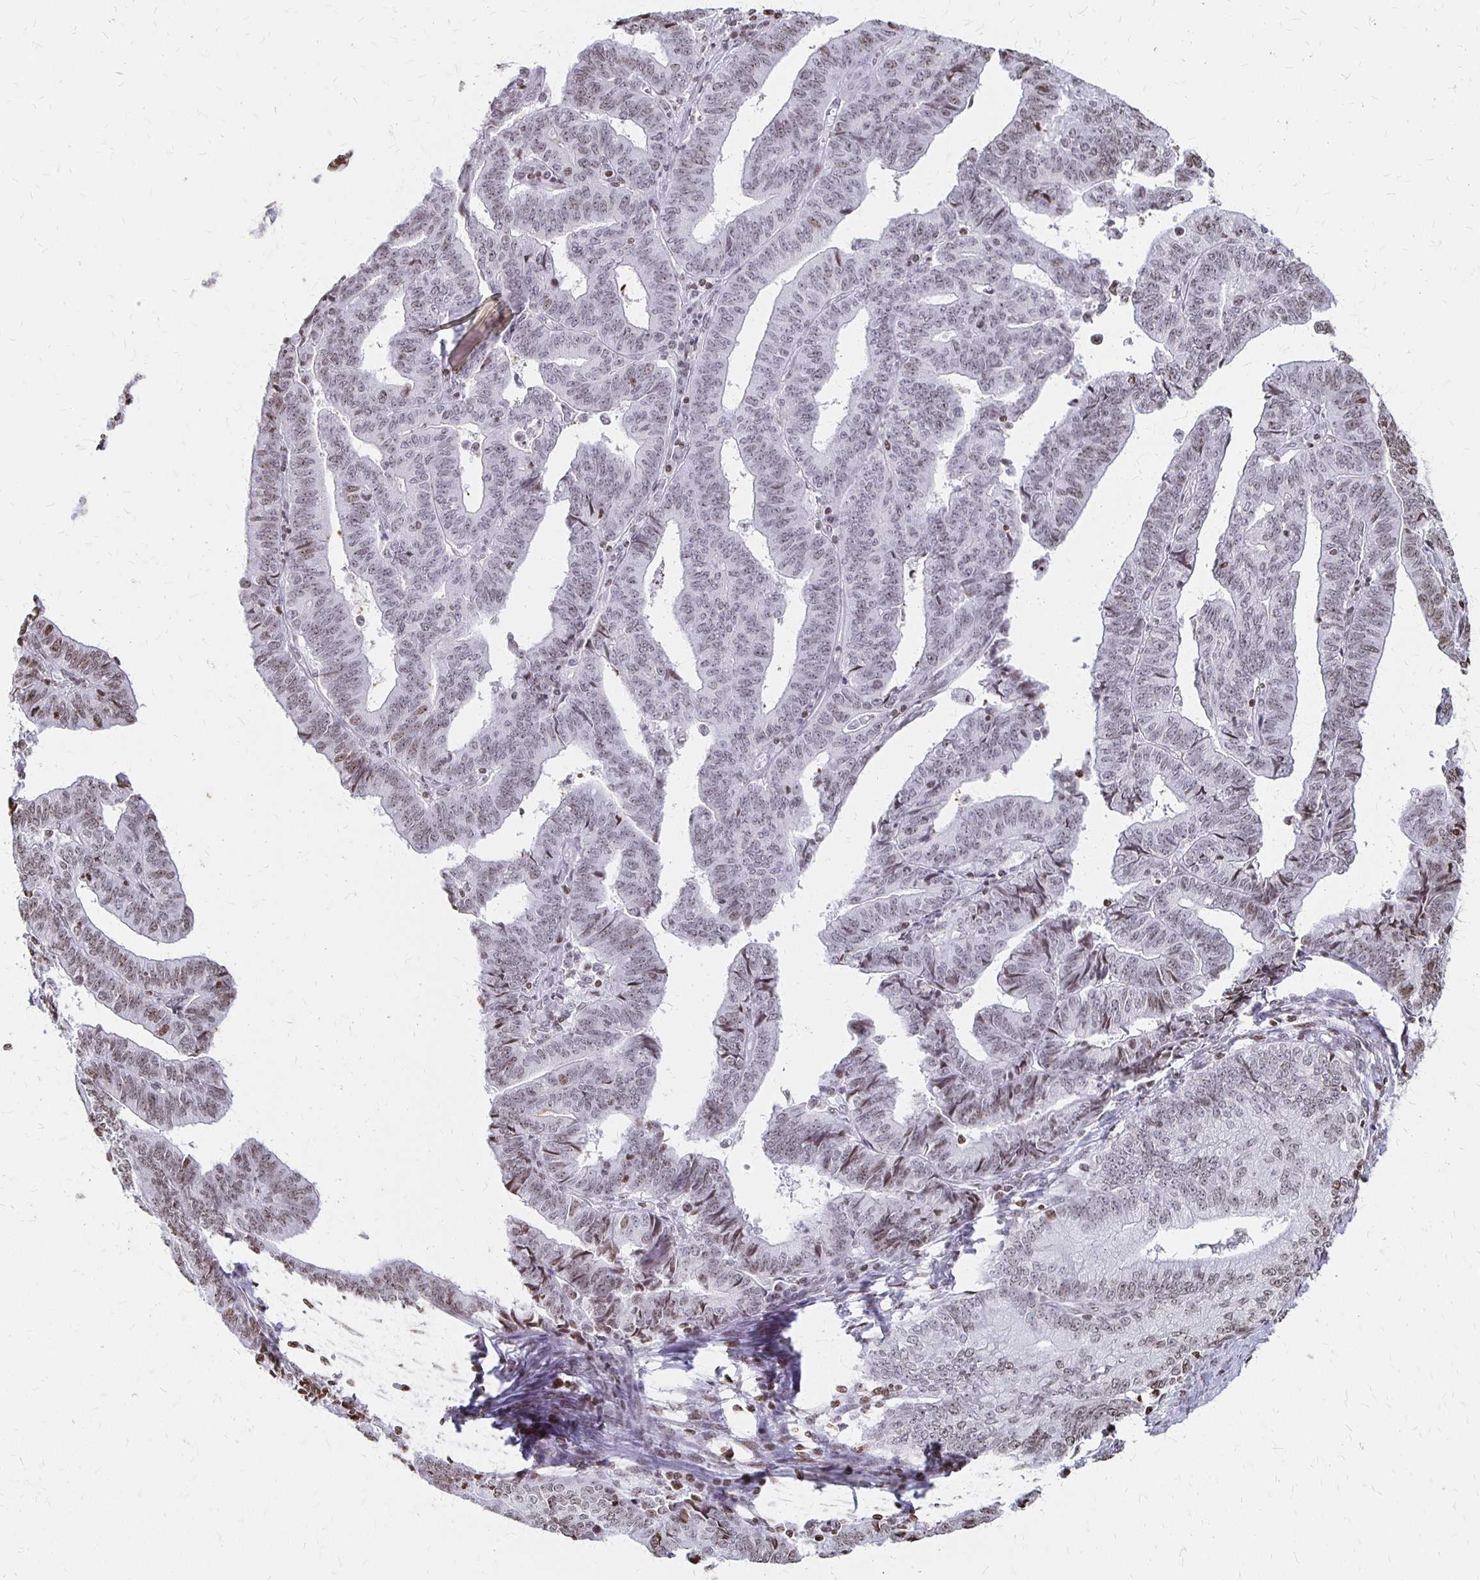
{"staining": {"intensity": "weak", "quantity": "25%-75%", "location": "nuclear"}, "tissue": "endometrial cancer", "cell_type": "Tumor cells", "image_type": "cancer", "snomed": [{"axis": "morphology", "description": "Adenocarcinoma, NOS"}, {"axis": "topography", "description": "Endometrium"}], "caption": "Endometrial cancer stained for a protein (brown) exhibits weak nuclear positive staining in approximately 25%-75% of tumor cells.", "gene": "ZNF280C", "patient": {"sex": "female", "age": 65}}